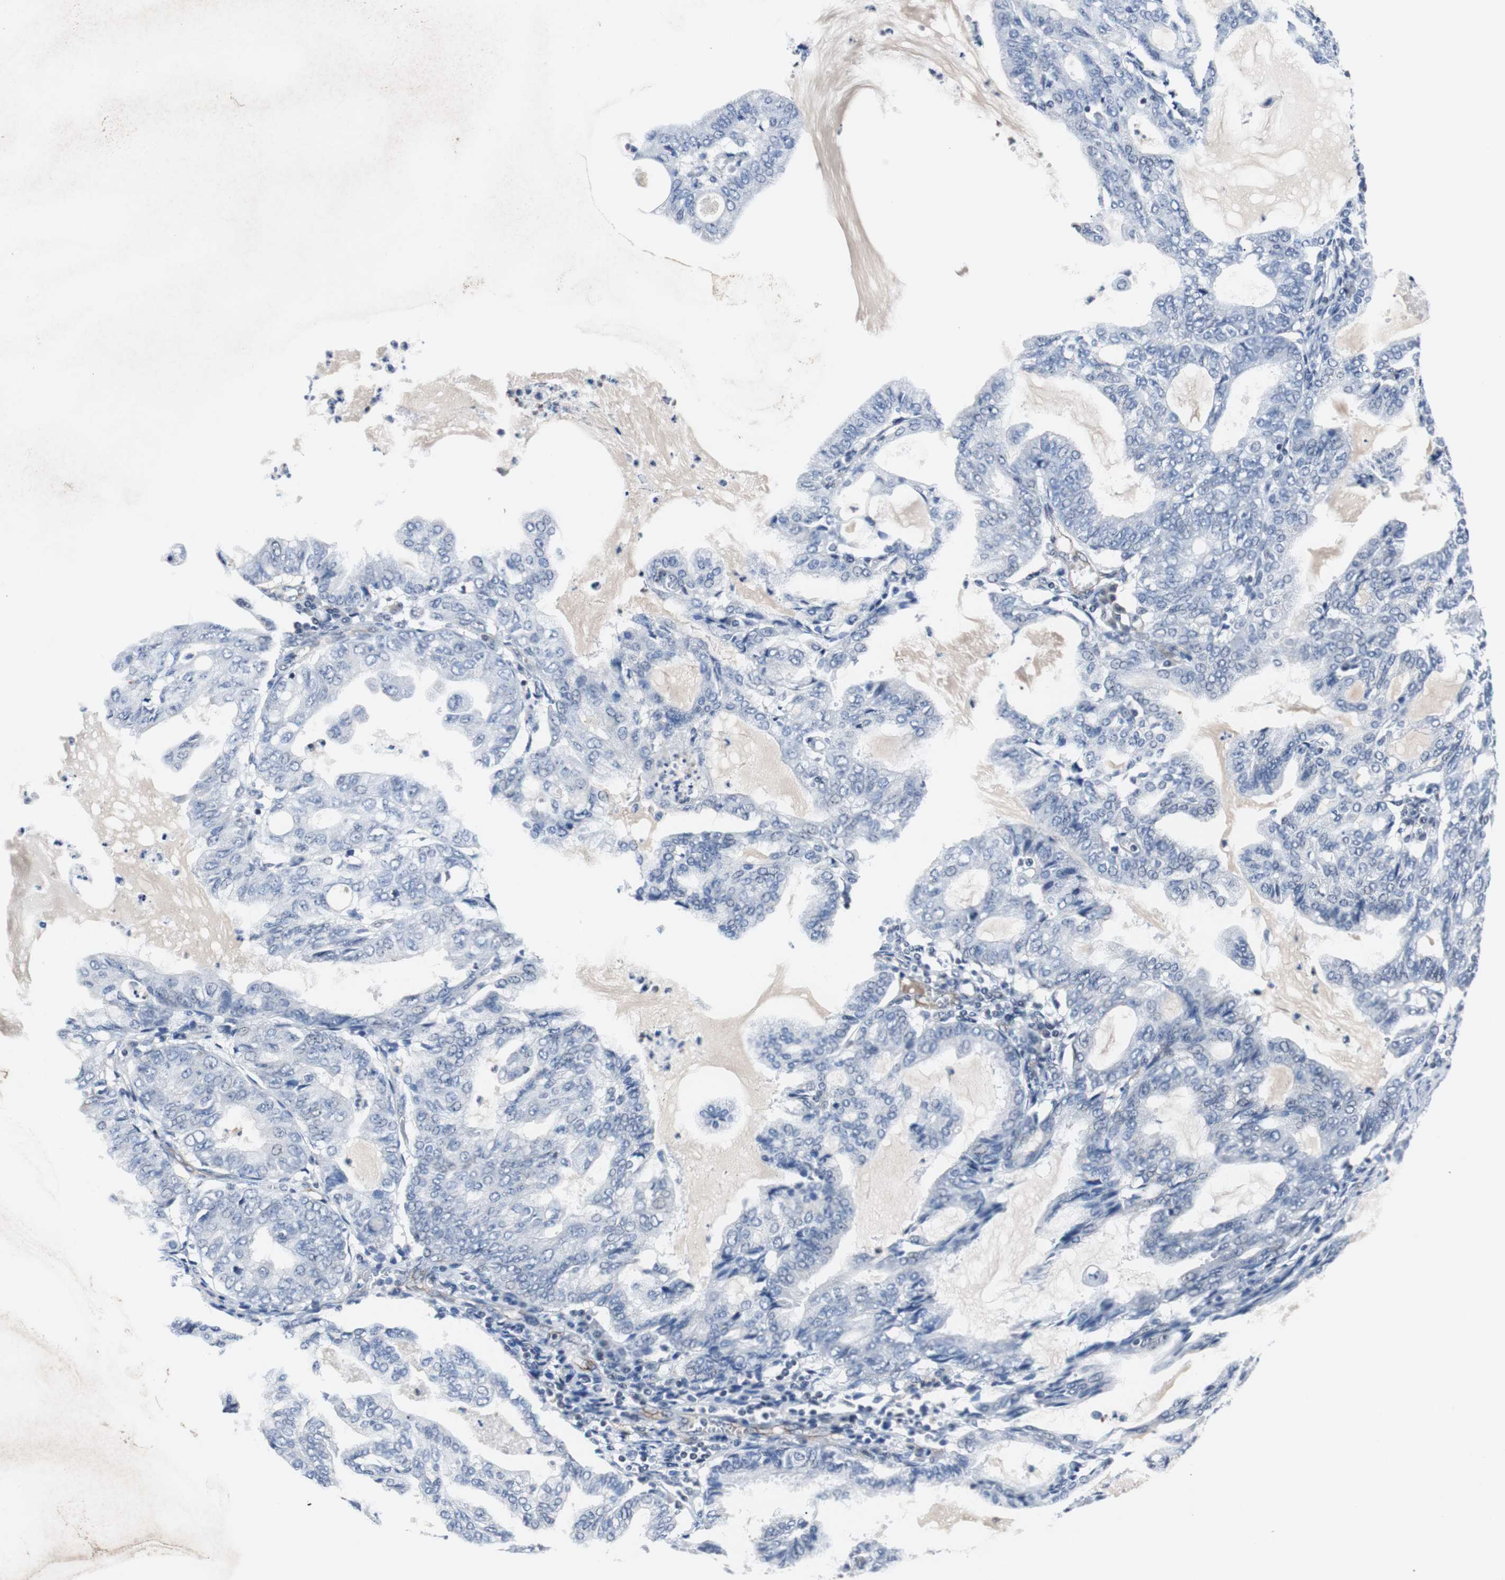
{"staining": {"intensity": "negative", "quantity": "none", "location": "none"}, "tissue": "endometrial cancer", "cell_type": "Tumor cells", "image_type": "cancer", "snomed": [{"axis": "morphology", "description": "Adenocarcinoma, NOS"}, {"axis": "topography", "description": "Endometrium"}], "caption": "There is no significant positivity in tumor cells of endometrial cancer. (Immunohistochemistry, brightfield microscopy, high magnification).", "gene": "ZHX2", "patient": {"sex": "female", "age": 86}}